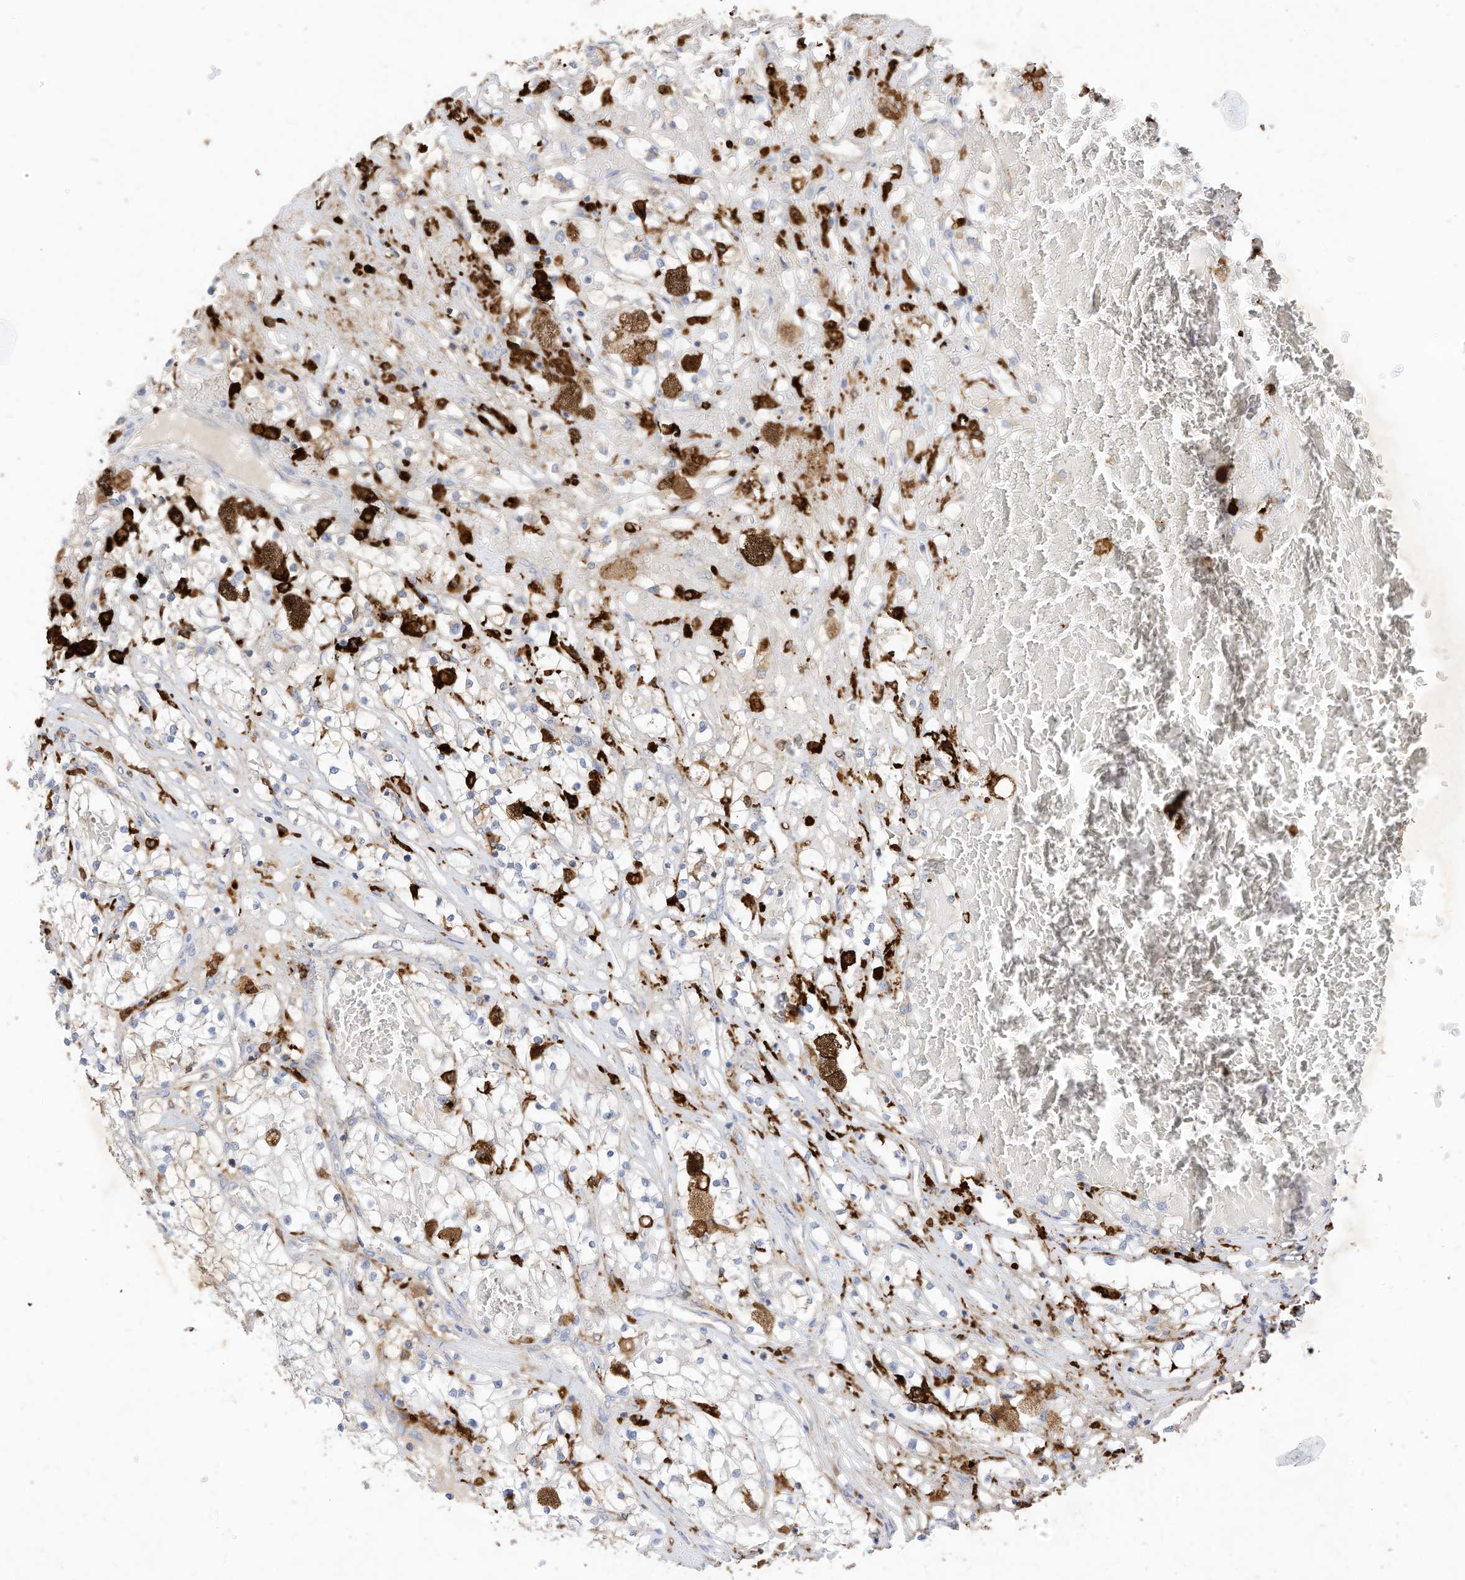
{"staining": {"intensity": "negative", "quantity": "none", "location": "none"}, "tissue": "renal cancer", "cell_type": "Tumor cells", "image_type": "cancer", "snomed": [{"axis": "morphology", "description": "Normal tissue, NOS"}, {"axis": "morphology", "description": "Adenocarcinoma, NOS"}, {"axis": "topography", "description": "Kidney"}], "caption": "Immunohistochemical staining of renal adenocarcinoma shows no significant expression in tumor cells. (Immunohistochemistry, brightfield microscopy, high magnification).", "gene": "RHOH", "patient": {"sex": "male", "age": 68}}